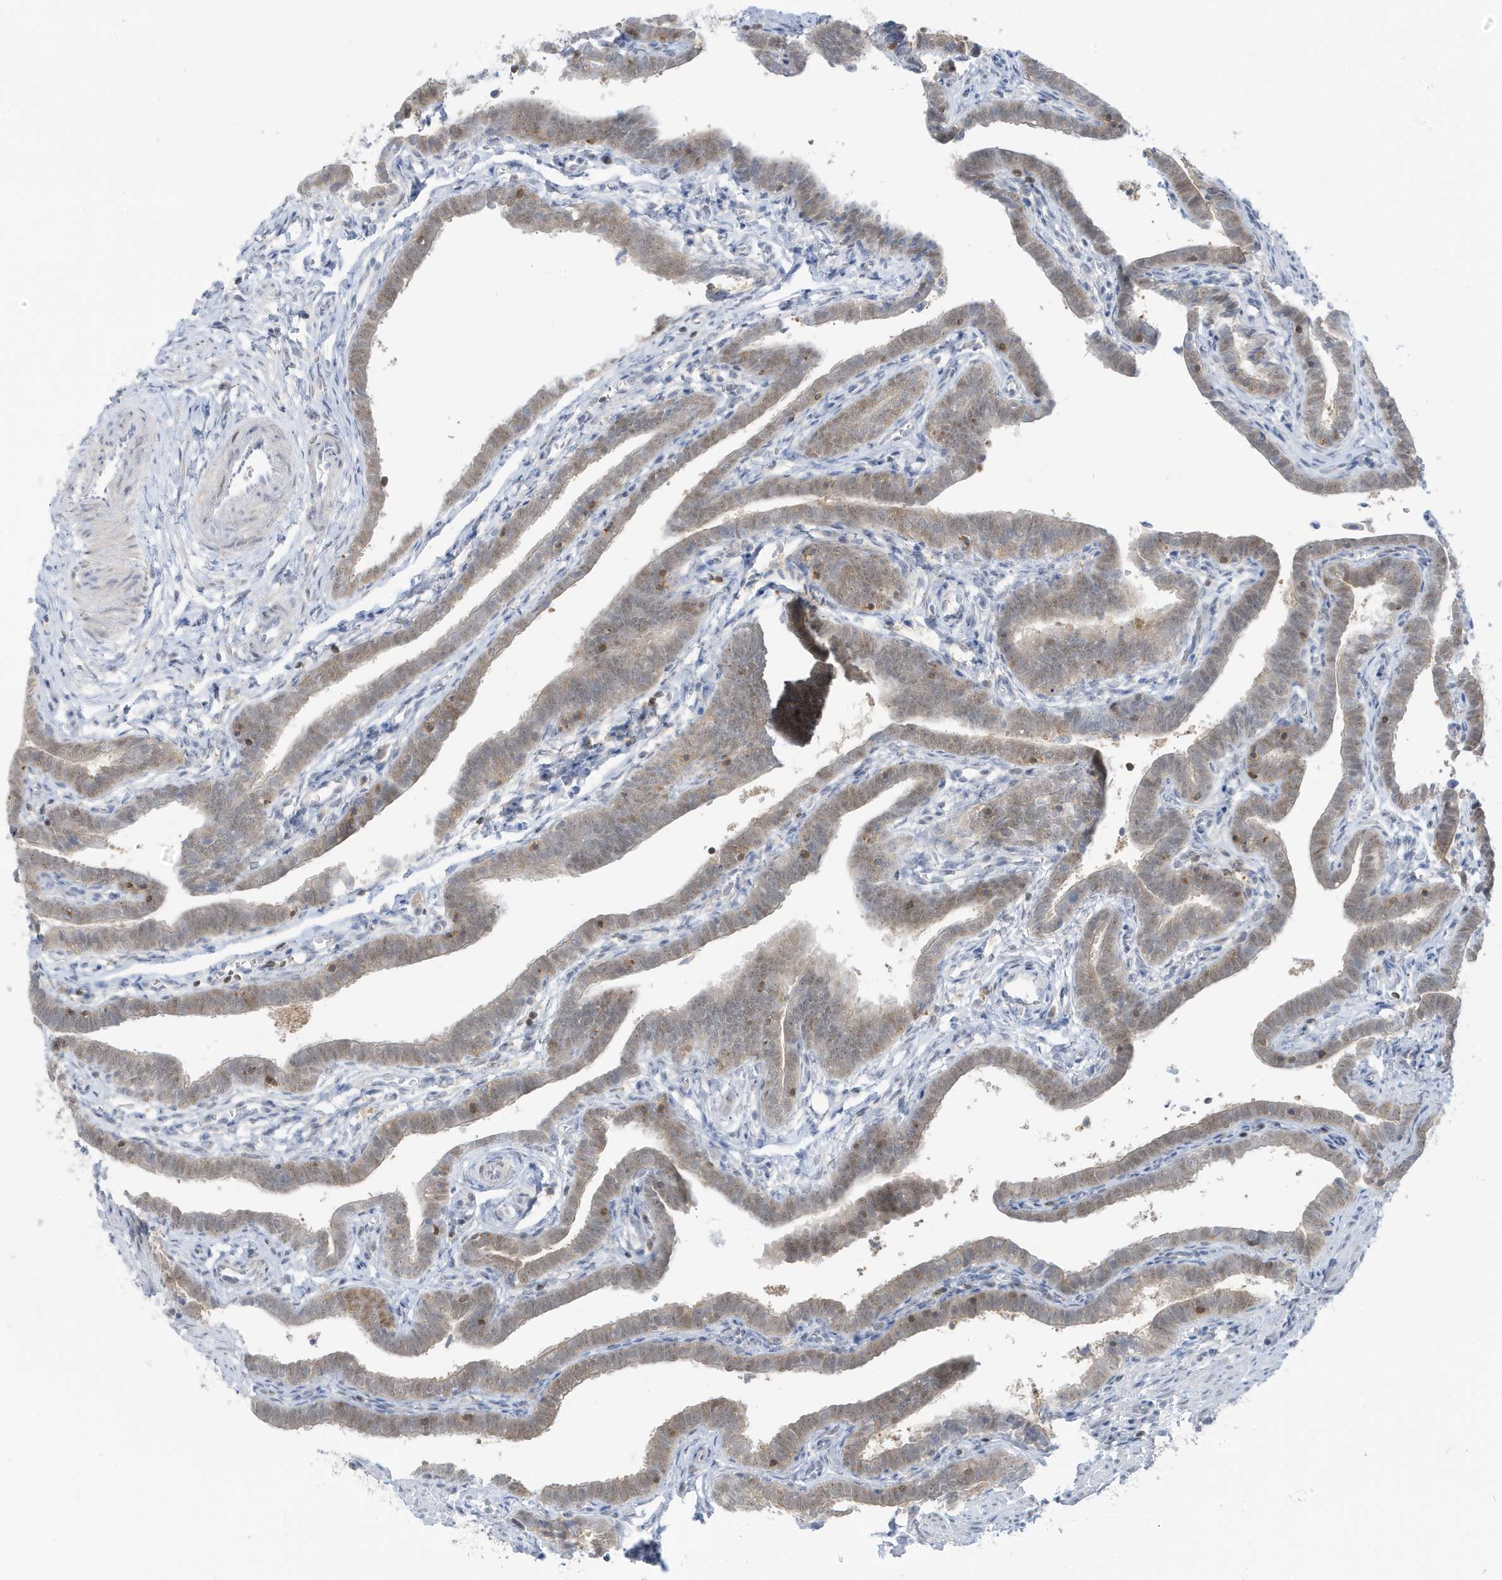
{"staining": {"intensity": "weak", "quantity": "25%-75%", "location": "cytoplasmic/membranous"}, "tissue": "fallopian tube", "cell_type": "Glandular cells", "image_type": "normal", "snomed": [{"axis": "morphology", "description": "Normal tissue, NOS"}, {"axis": "topography", "description": "Fallopian tube"}], "caption": "This is a micrograph of immunohistochemistry staining of normal fallopian tube, which shows weak staining in the cytoplasmic/membranous of glandular cells.", "gene": "OGA", "patient": {"sex": "female", "age": 36}}